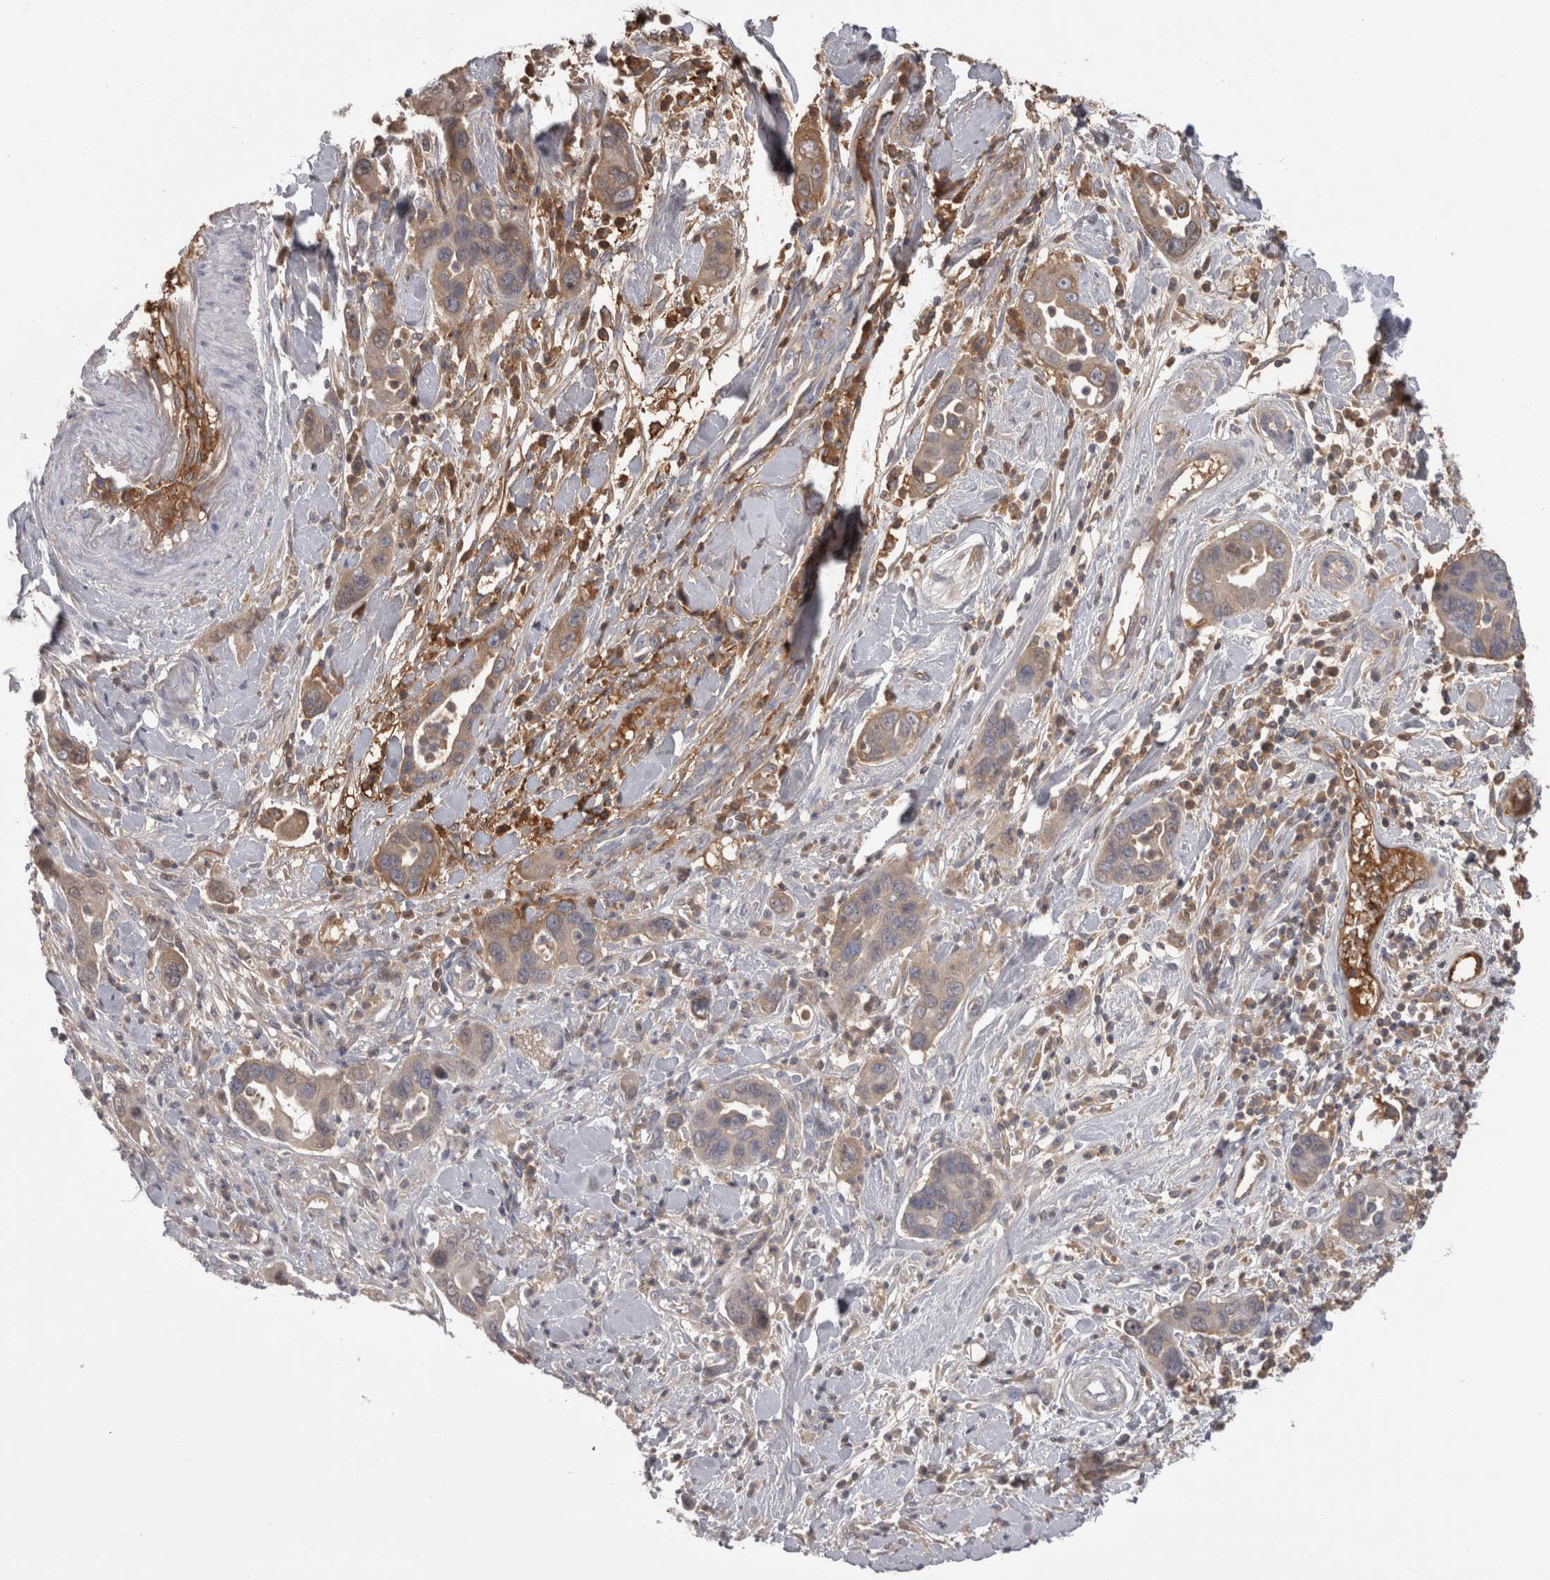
{"staining": {"intensity": "weak", "quantity": "25%-75%", "location": "cytoplasmic/membranous"}, "tissue": "pancreatic cancer", "cell_type": "Tumor cells", "image_type": "cancer", "snomed": [{"axis": "morphology", "description": "Adenocarcinoma, NOS"}, {"axis": "topography", "description": "Pancreas"}], "caption": "A low amount of weak cytoplasmic/membranous positivity is identified in about 25%-75% of tumor cells in pancreatic cancer (adenocarcinoma) tissue. The protein of interest is stained brown, and the nuclei are stained in blue (DAB (3,3'-diaminobenzidine) IHC with brightfield microscopy, high magnification).", "gene": "SAA4", "patient": {"sex": "female", "age": 71}}